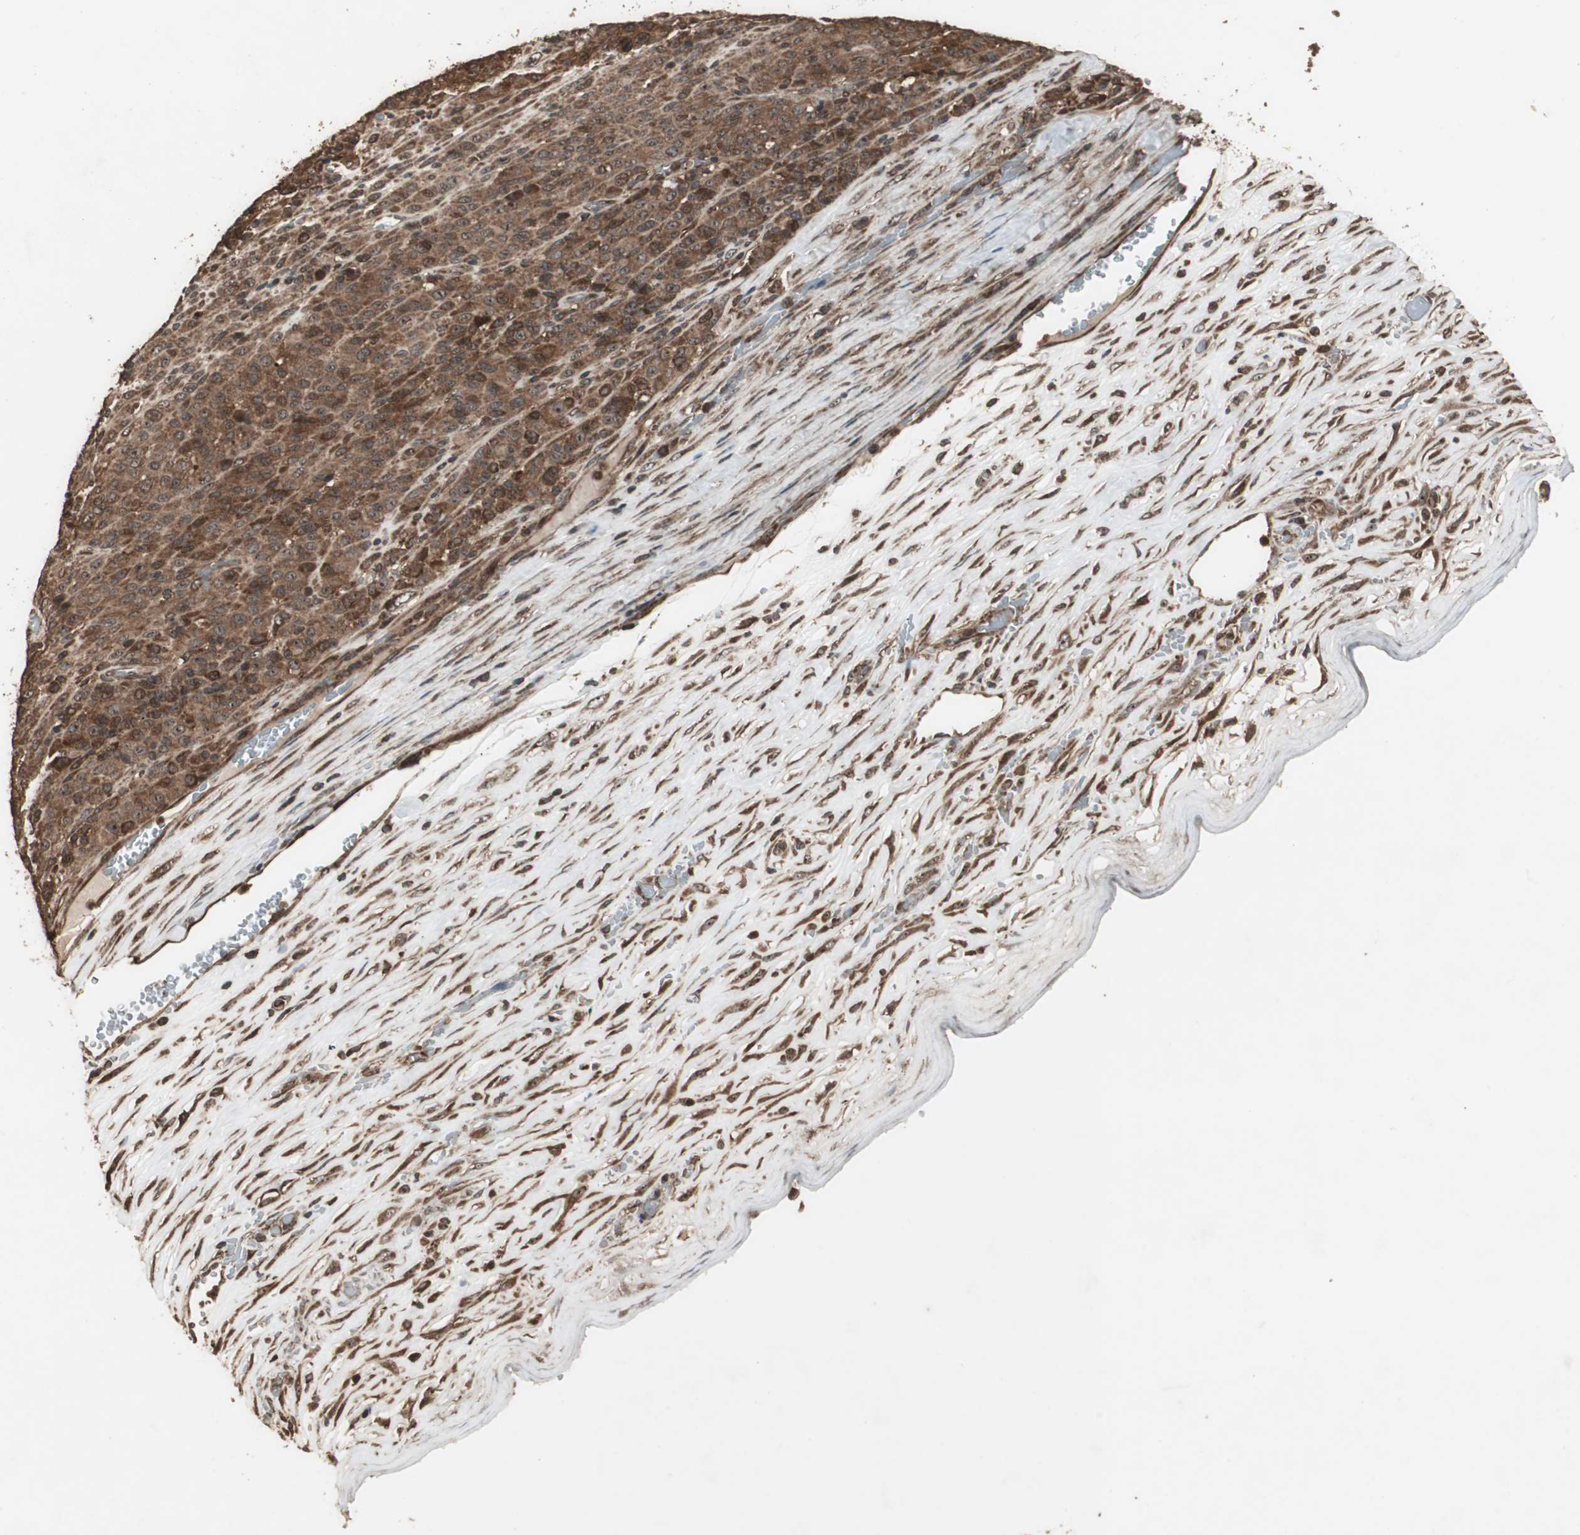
{"staining": {"intensity": "strong", "quantity": ">75%", "location": "cytoplasmic/membranous"}, "tissue": "melanoma", "cell_type": "Tumor cells", "image_type": "cancer", "snomed": [{"axis": "morphology", "description": "Malignant melanoma, Metastatic site"}, {"axis": "topography", "description": "Pancreas"}], "caption": "Tumor cells demonstrate high levels of strong cytoplasmic/membranous expression in about >75% of cells in human melanoma. The protein is shown in brown color, while the nuclei are stained blue.", "gene": "LAMTOR5", "patient": {"sex": "female", "age": 30}}